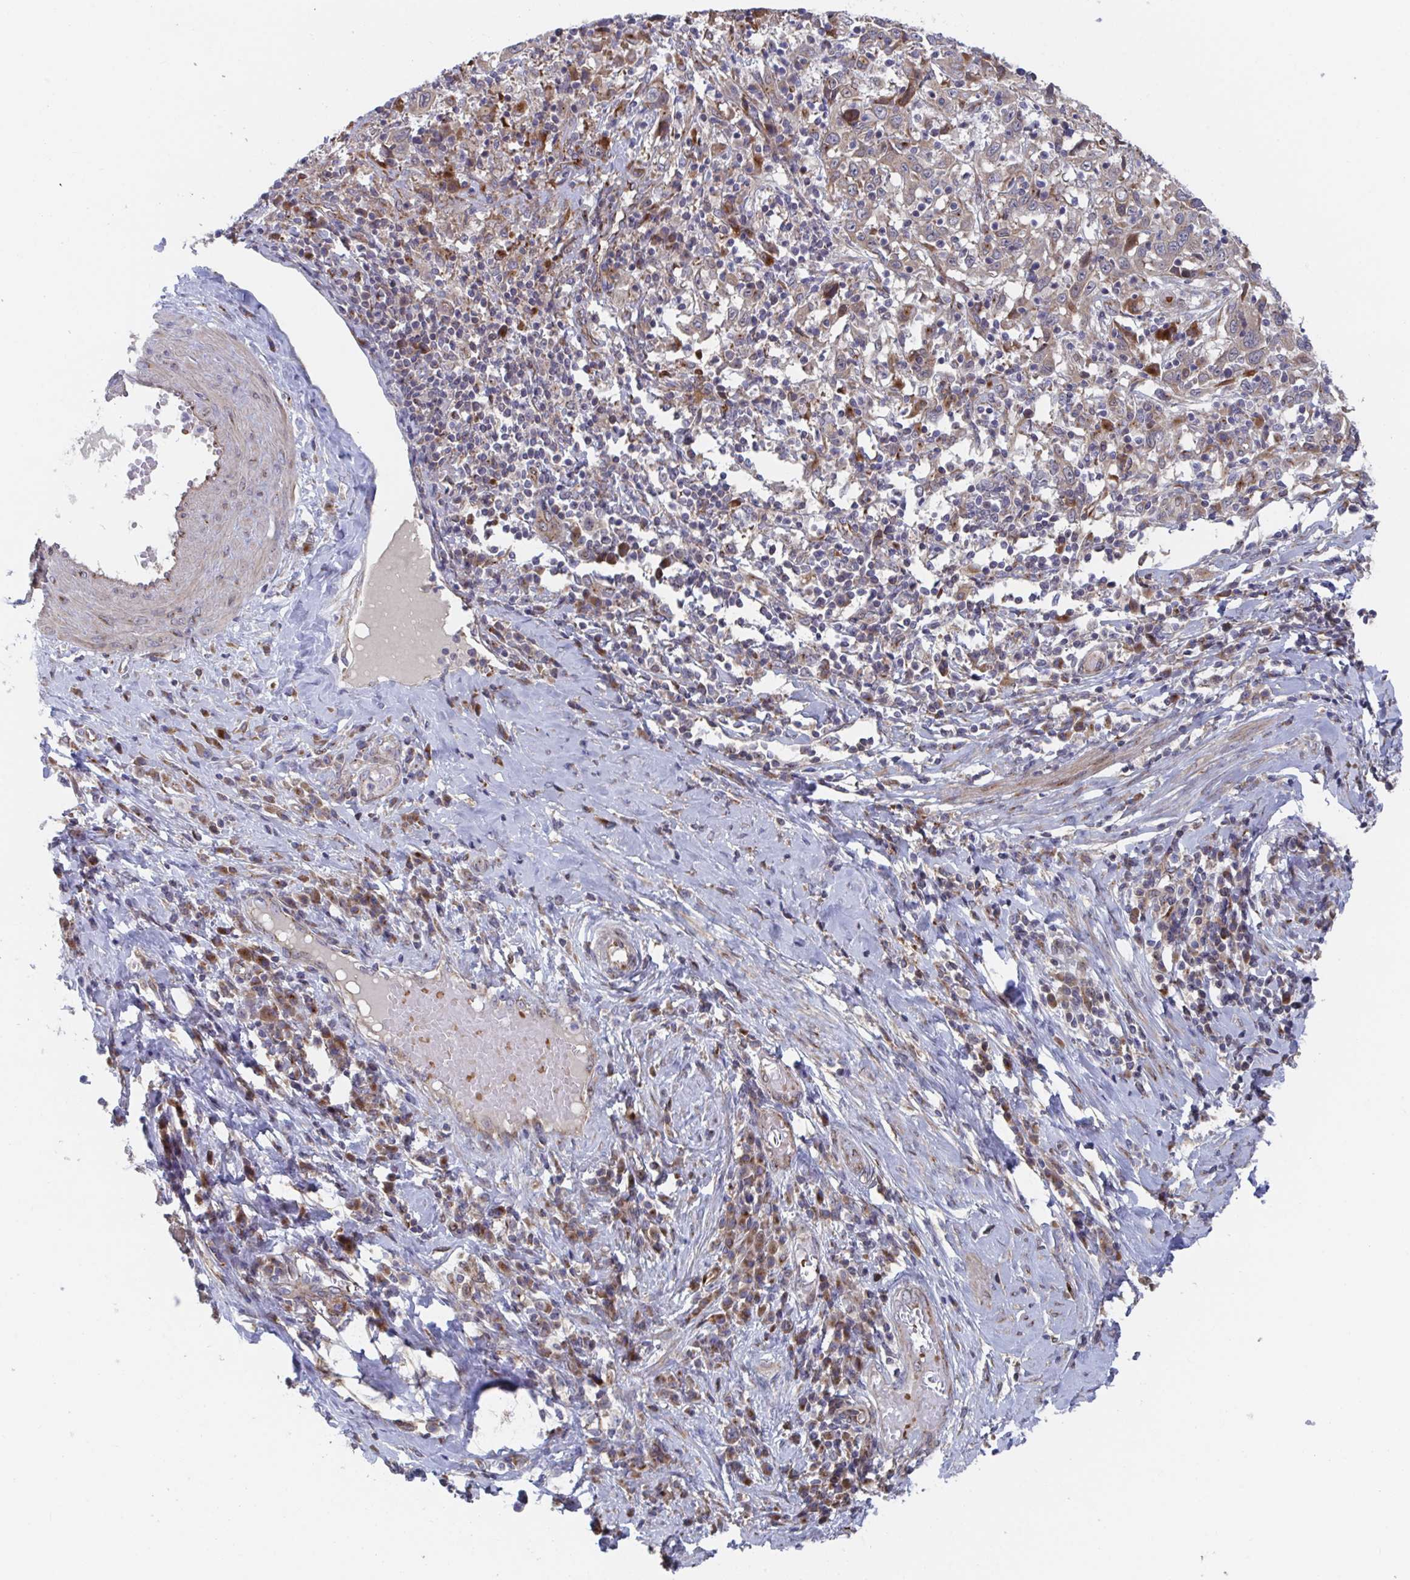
{"staining": {"intensity": "weak", "quantity": ">75%", "location": "cytoplasmic/membranous"}, "tissue": "cervical cancer", "cell_type": "Tumor cells", "image_type": "cancer", "snomed": [{"axis": "morphology", "description": "Squamous cell carcinoma, NOS"}, {"axis": "topography", "description": "Cervix"}], "caption": "Protein staining of cervical cancer tissue shows weak cytoplasmic/membranous staining in approximately >75% of tumor cells. Ihc stains the protein of interest in brown and the nuclei are stained blue.", "gene": "FJX1", "patient": {"sex": "female", "age": 46}}